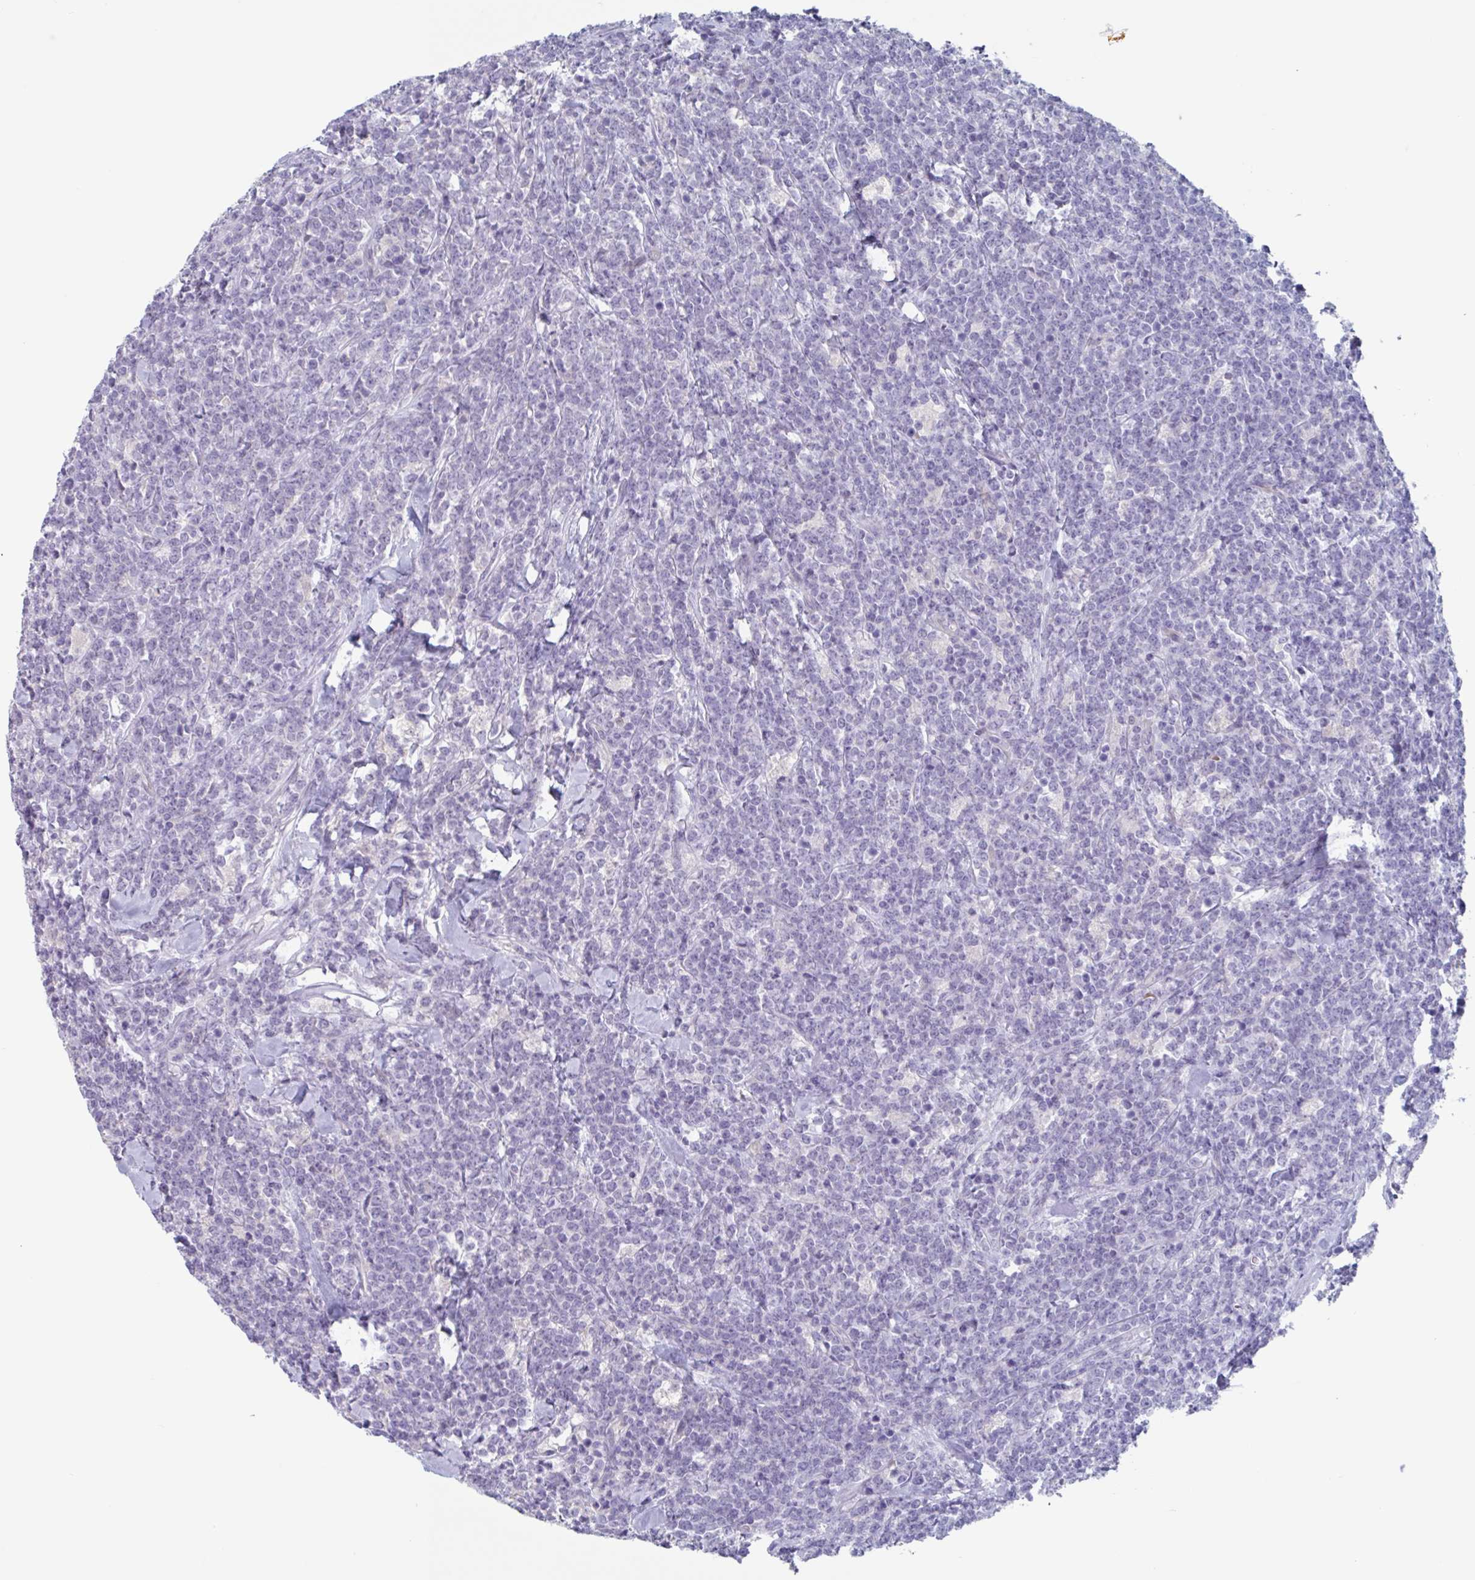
{"staining": {"intensity": "negative", "quantity": "none", "location": "none"}, "tissue": "lymphoma", "cell_type": "Tumor cells", "image_type": "cancer", "snomed": [{"axis": "morphology", "description": "Malignant lymphoma, non-Hodgkin's type, High grade"}, {"axis": "topography", "description": "Small intestine"}, {"axis": "topography", "description": "Colon"}], "caption": "This is a micrograph of immunohistochemistry staining of high-grade malignant lymphoma, non-Hodgkin's type, which shows no staining in tumor cells.", "gene": "NOXRED1", "patient": {"sex": "male", "age": 8}}